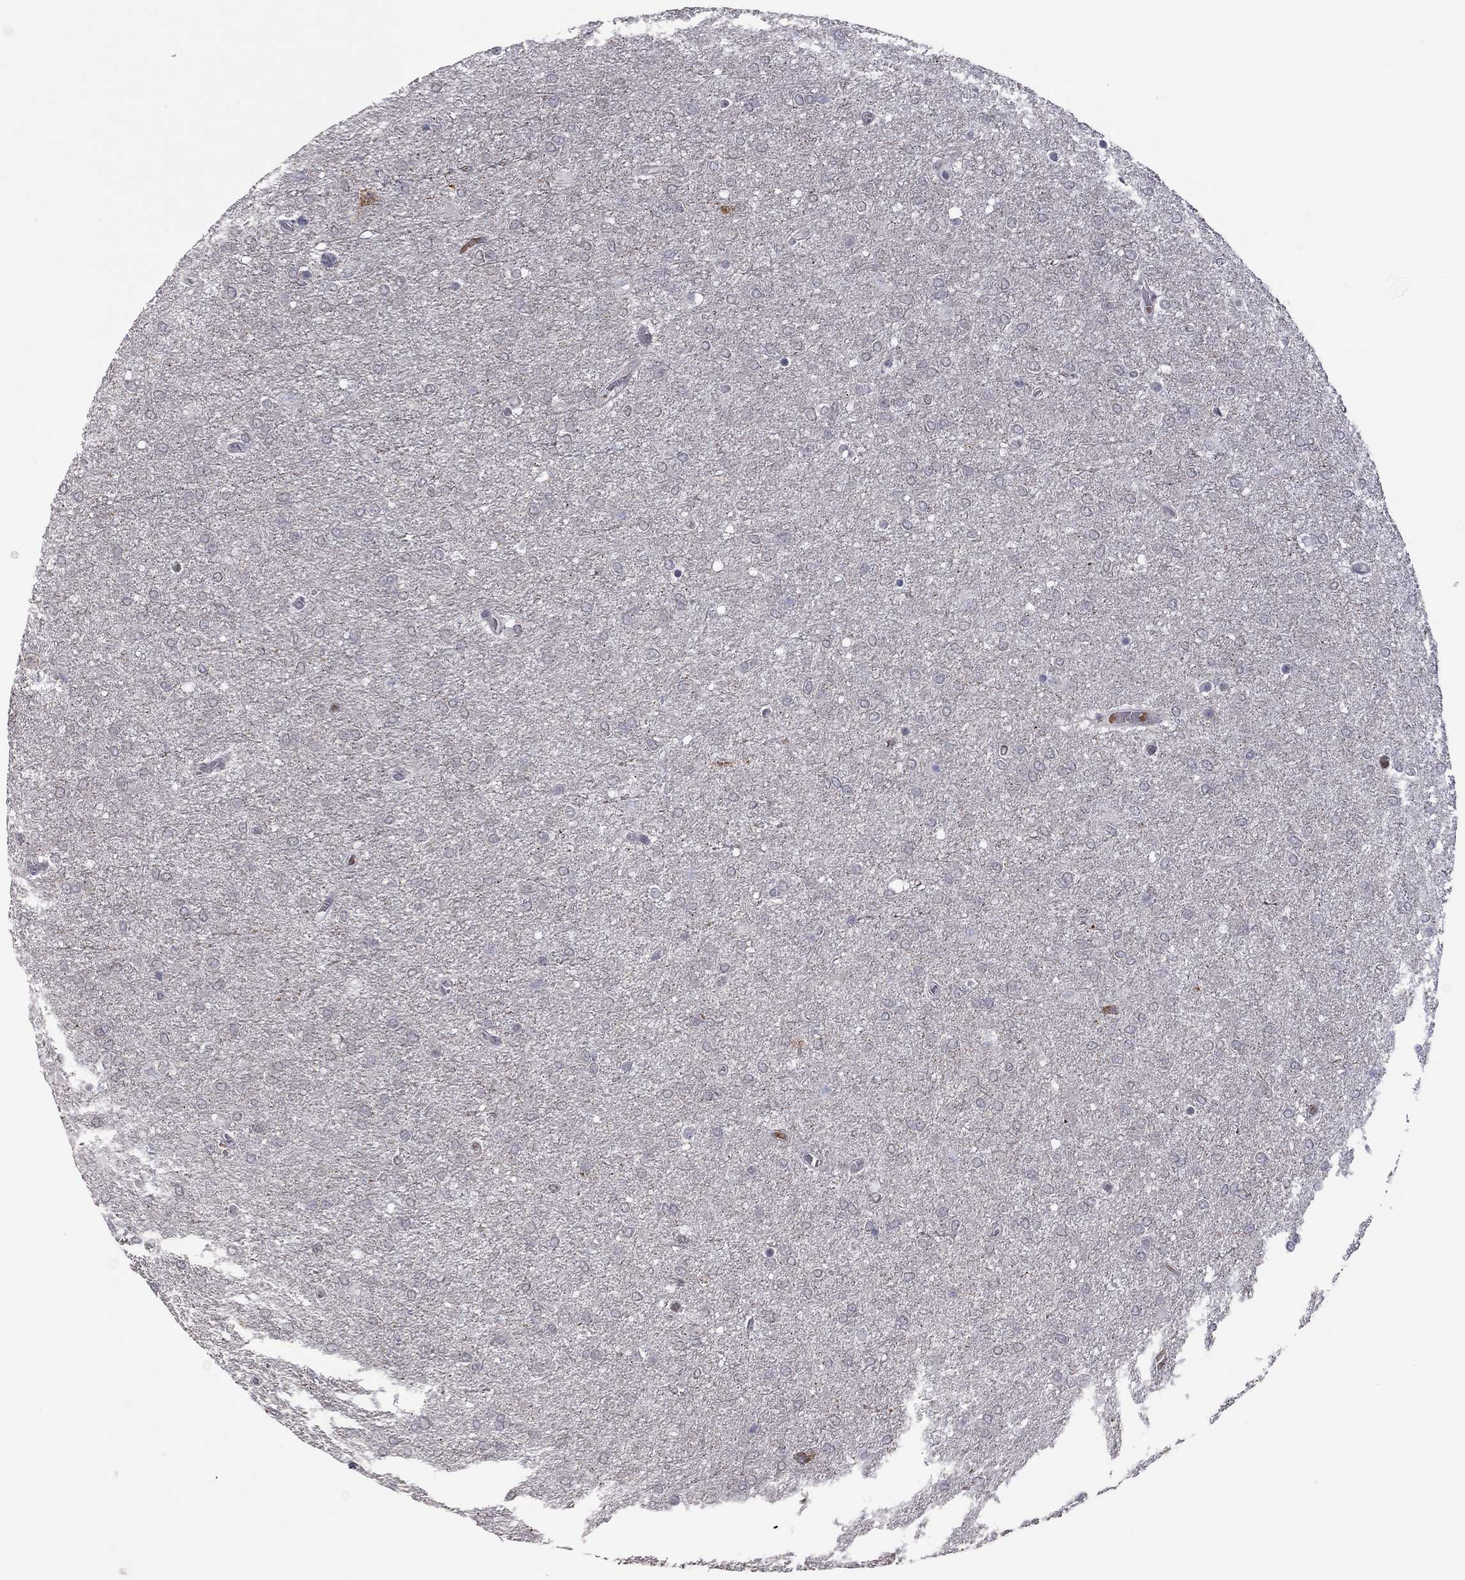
{"staining": {"intensity": "negative", "quantity": "none", "location": "none"}, "tissue": "glioma", "cell_type": "Tumor cells", "image_type": "cancer", "snomed": [{"axis": "morphology", "description": "Glioma, malignant, High grade"}, {"axis": "topography", "description": "Brain"}], "caption": "Immunohistochemistry (IHC) photomicrograph of glioma stained for a protein (brown), which exhibits no positivity in tumor cells.", "gene": "MC3R", "patient": {"sex": "female", "age": 61}}